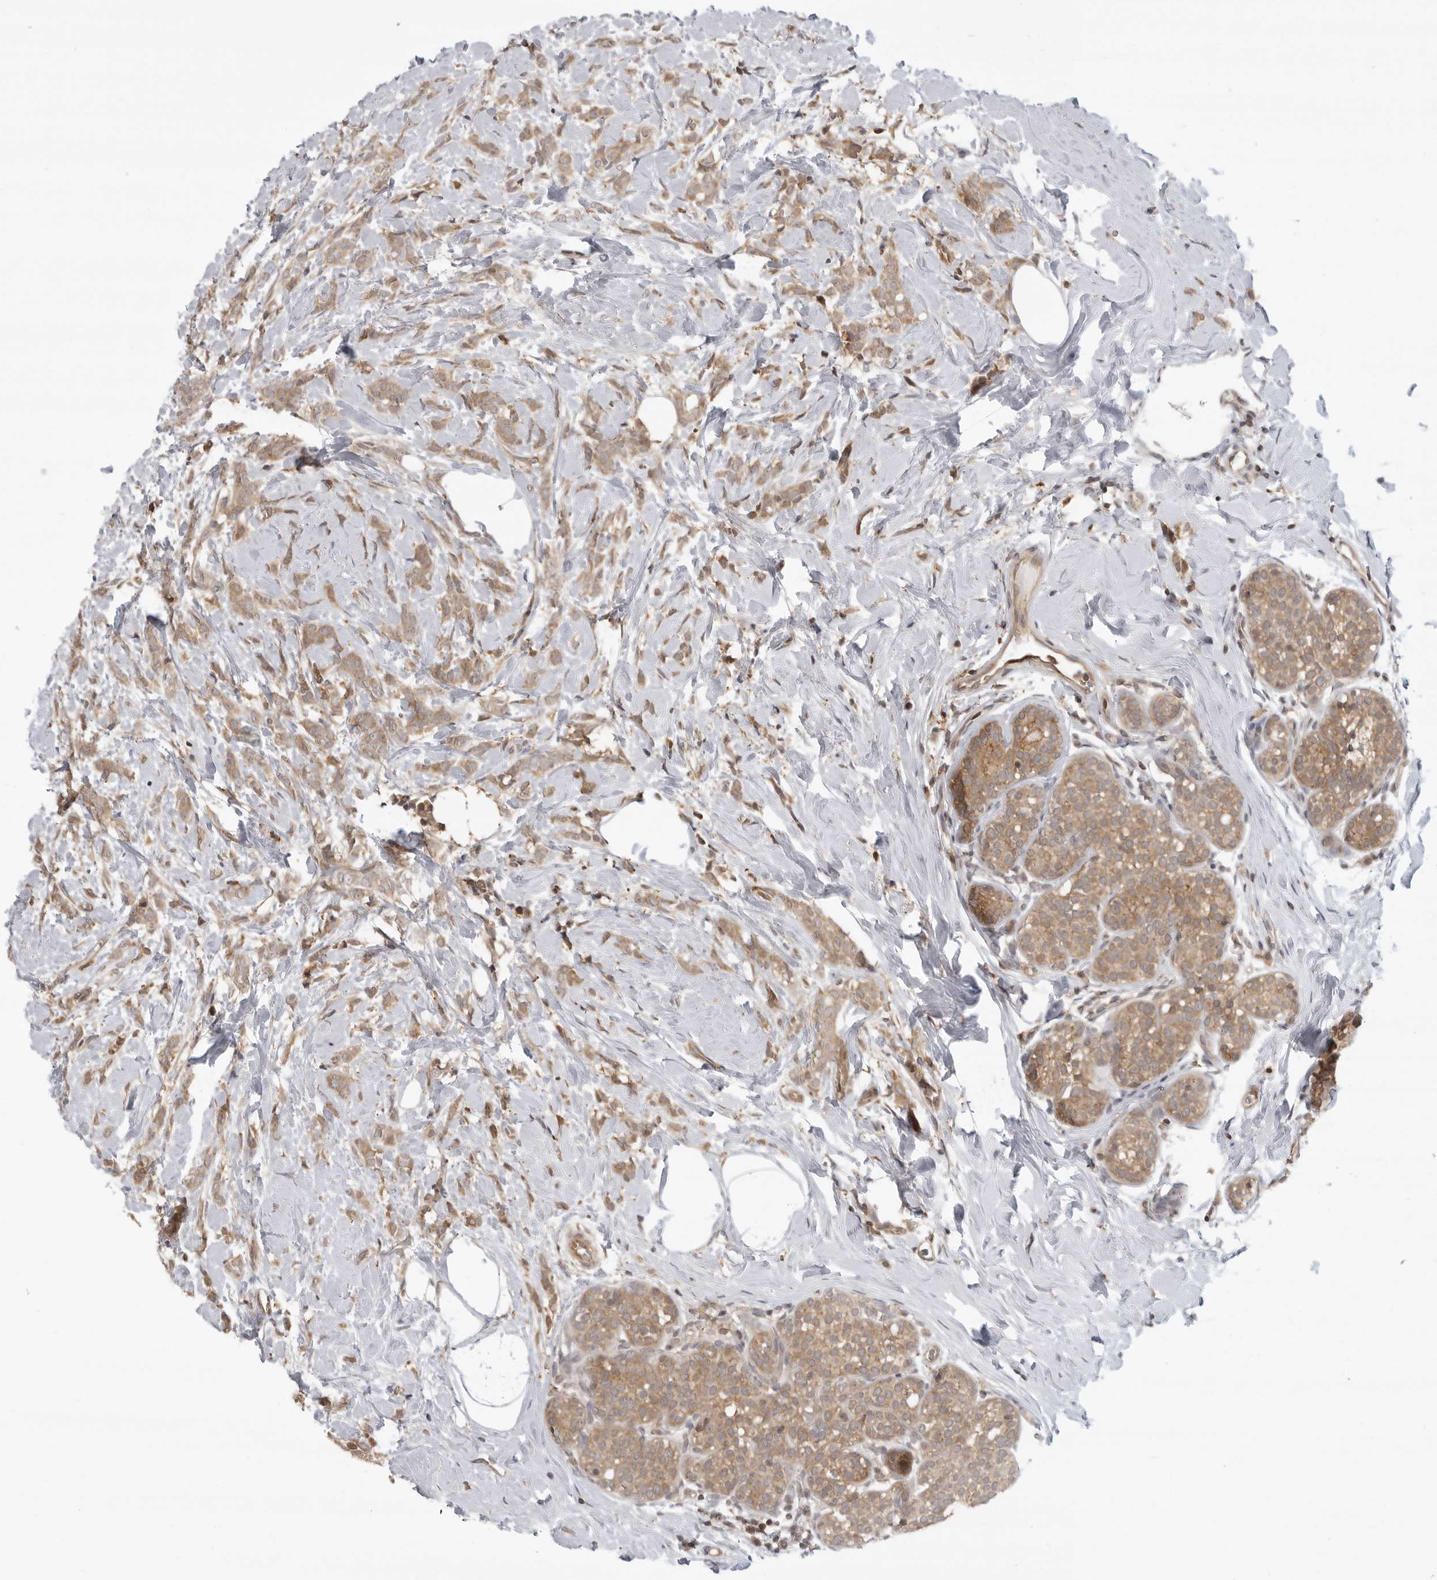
{"staining": {"intensity": "moderate", "quantity": ">75%", "location": "cytoplasmic/membranous"}, "tissue": "breast cancer", "cell_type": "Tumor cells", "image_type": "cancer", "snomed": [{"axis": "morphology", "description": "Lobular carcinoma, in situ"}, {"axis": "morphology", "description": "Lobular carcinoma"}, {"axis": "topography", "description": "Breast"}], "caption": "Breast cancer stained for a protein (brown) displays moderate cytoplasmic/membranous positive expression in about >75% of tumor cells.", "gene": "PRRC2A", "patient": {"sex": "female", "age": 41}}